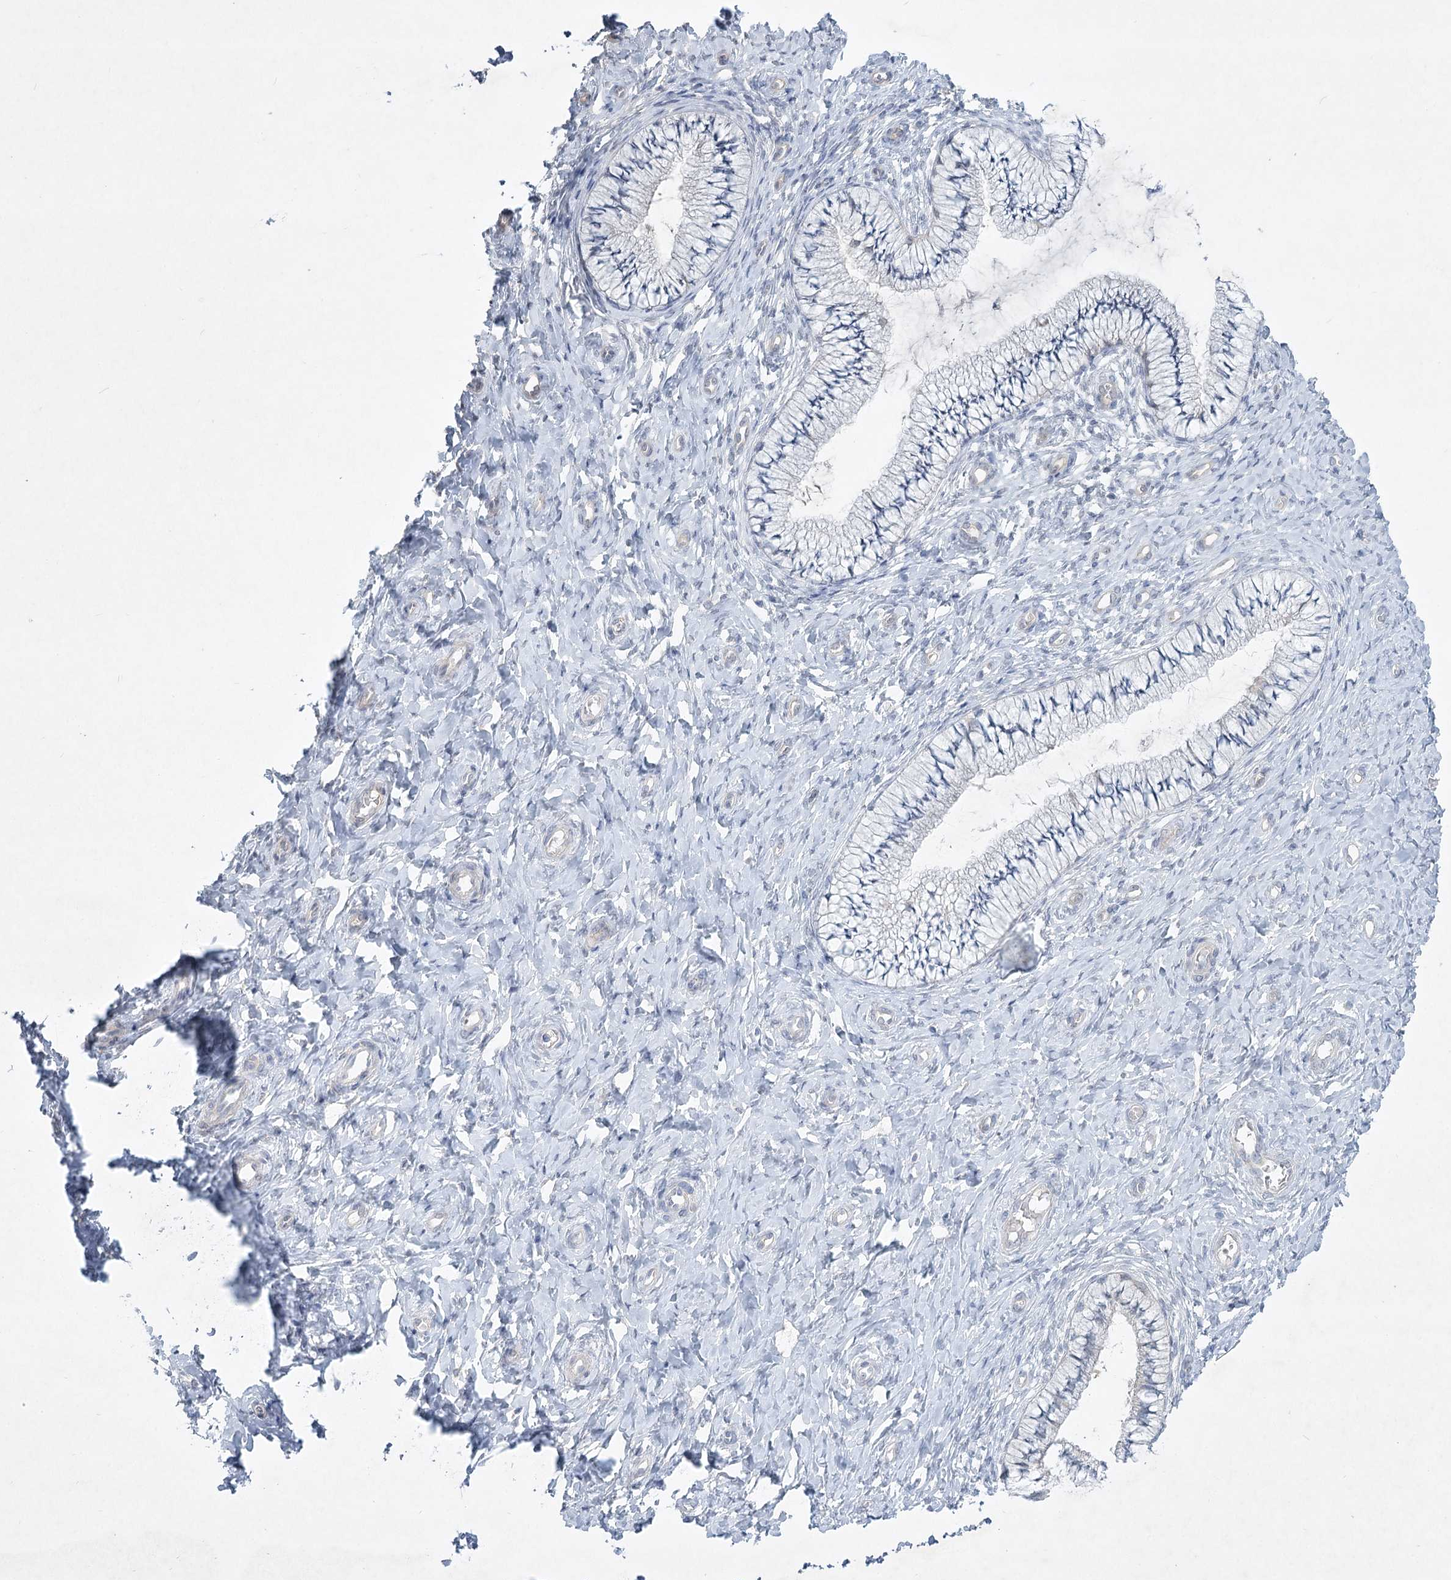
{"staining": {"intensity": "weak", "quantity": "<25%", "location": "cytoplasmic/membranous"}, "tissue": "cervix", "cell_type": "Glandular cells", "image_type": "normal", "snomed": [{"axis": "morphology", "description": "Normal tissue, NOS"}, {"axis": "topography", "description": "Cervix"}], "caption": "Immunohistochemistry of normal cervix shows no expression in glandular cells. Brightfield microscopy of immunohistochemistry (IHC) stained with DAB (brown) and hematoxylin (blue), captured at high magnification.", "gene": "AAMDC", "patient": {"sex": "female", "age": 36}}